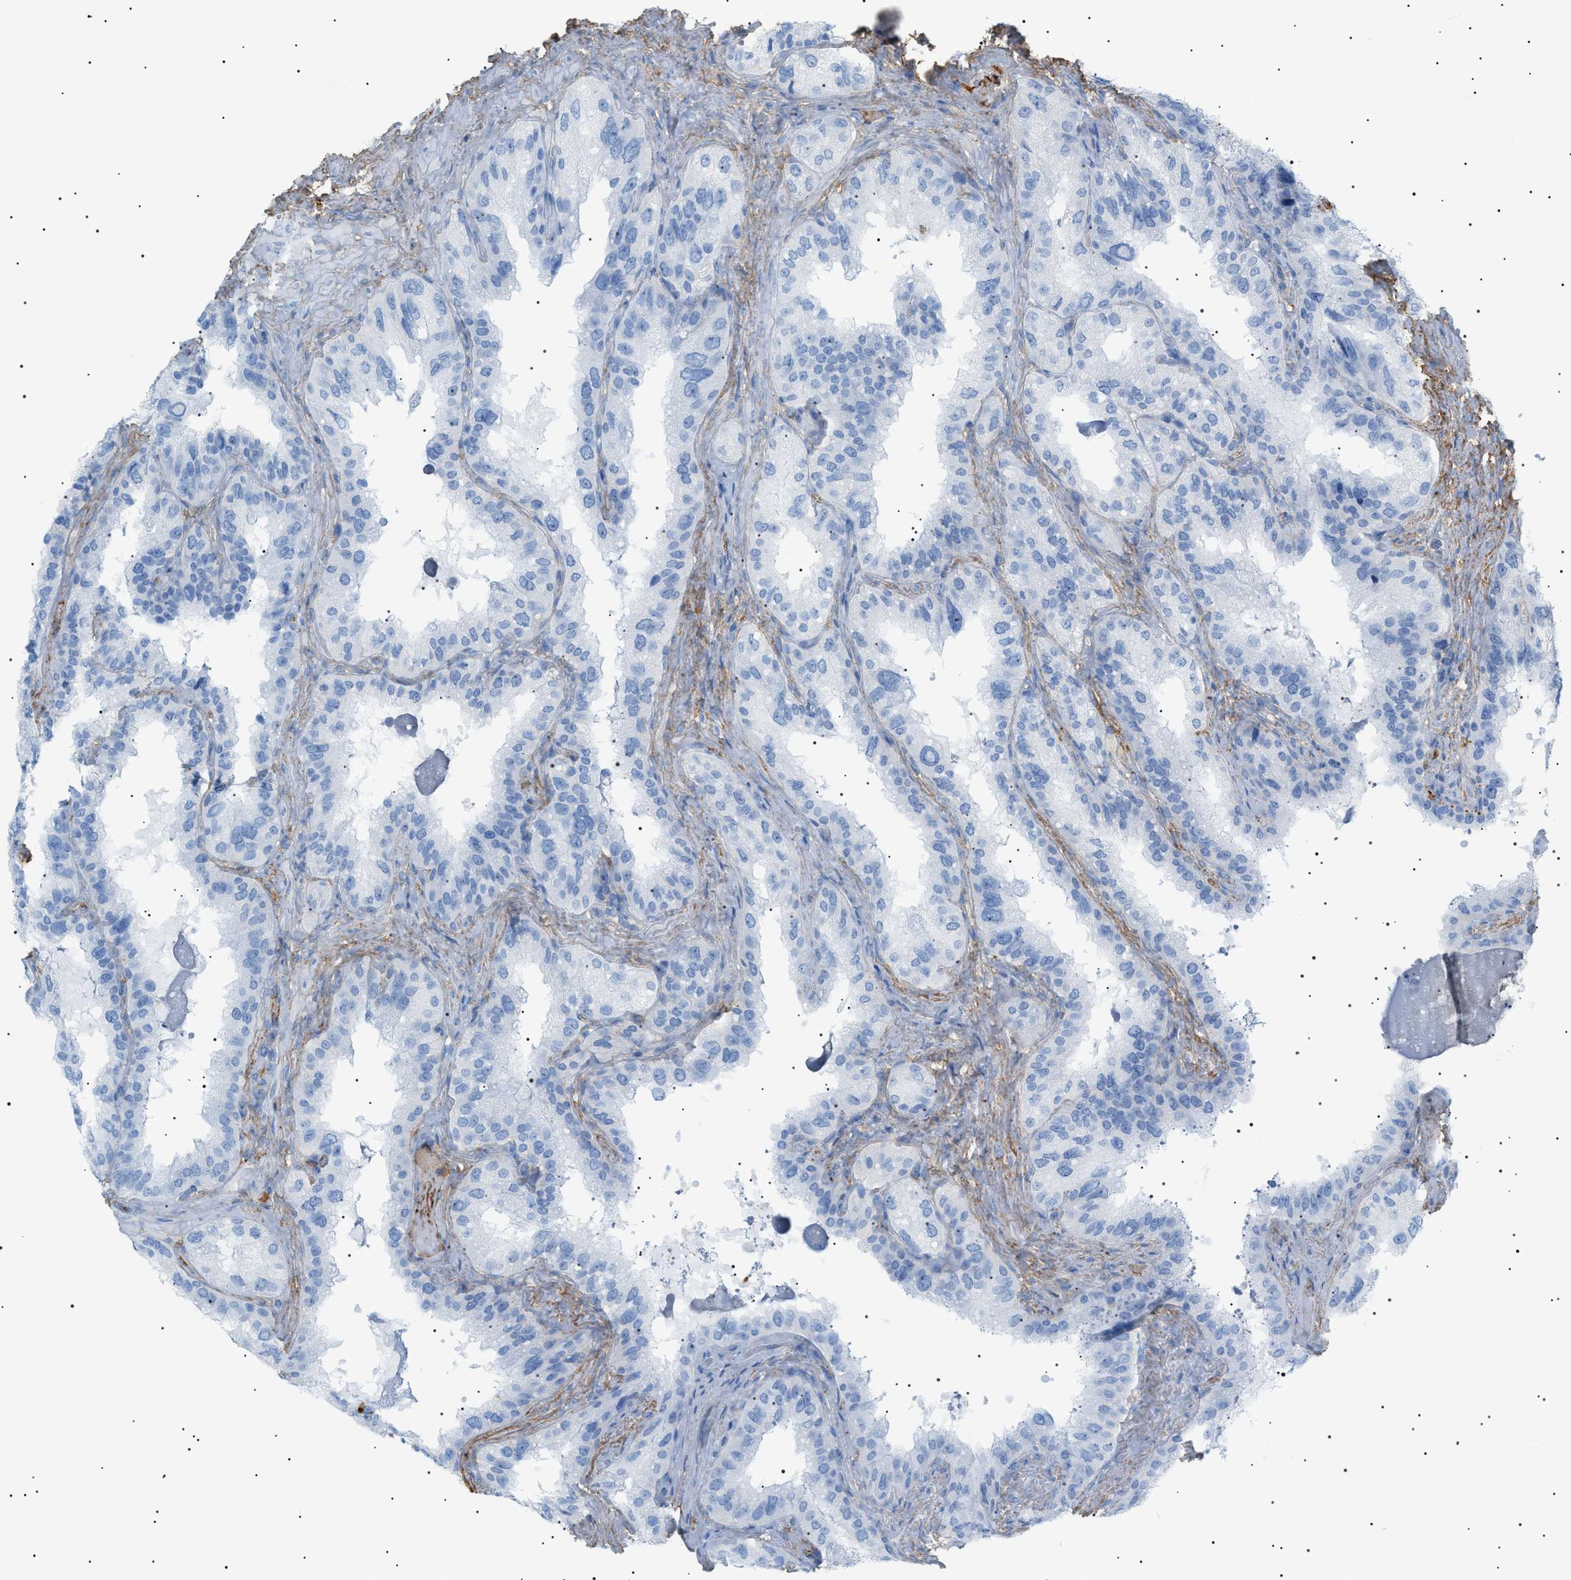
{"staining": {"intensity": "negative", "quantity": "none", "location": "none"}, "tissue": "seminal vesicle", "cell_type": "Glandular cells", "image_type": "normal", "snomed": [{"axis": "morphology", "description": "Normal tissue, NOS"}, {"axis": "topography", "description": "Seminal veicle"}], "caption": "Immunohistochemical staining of benign seminal vesicle demonstrates no significant expression in glandular cells.", "gene": "LPA", "patient": {"sex": "male", "age": 68}}